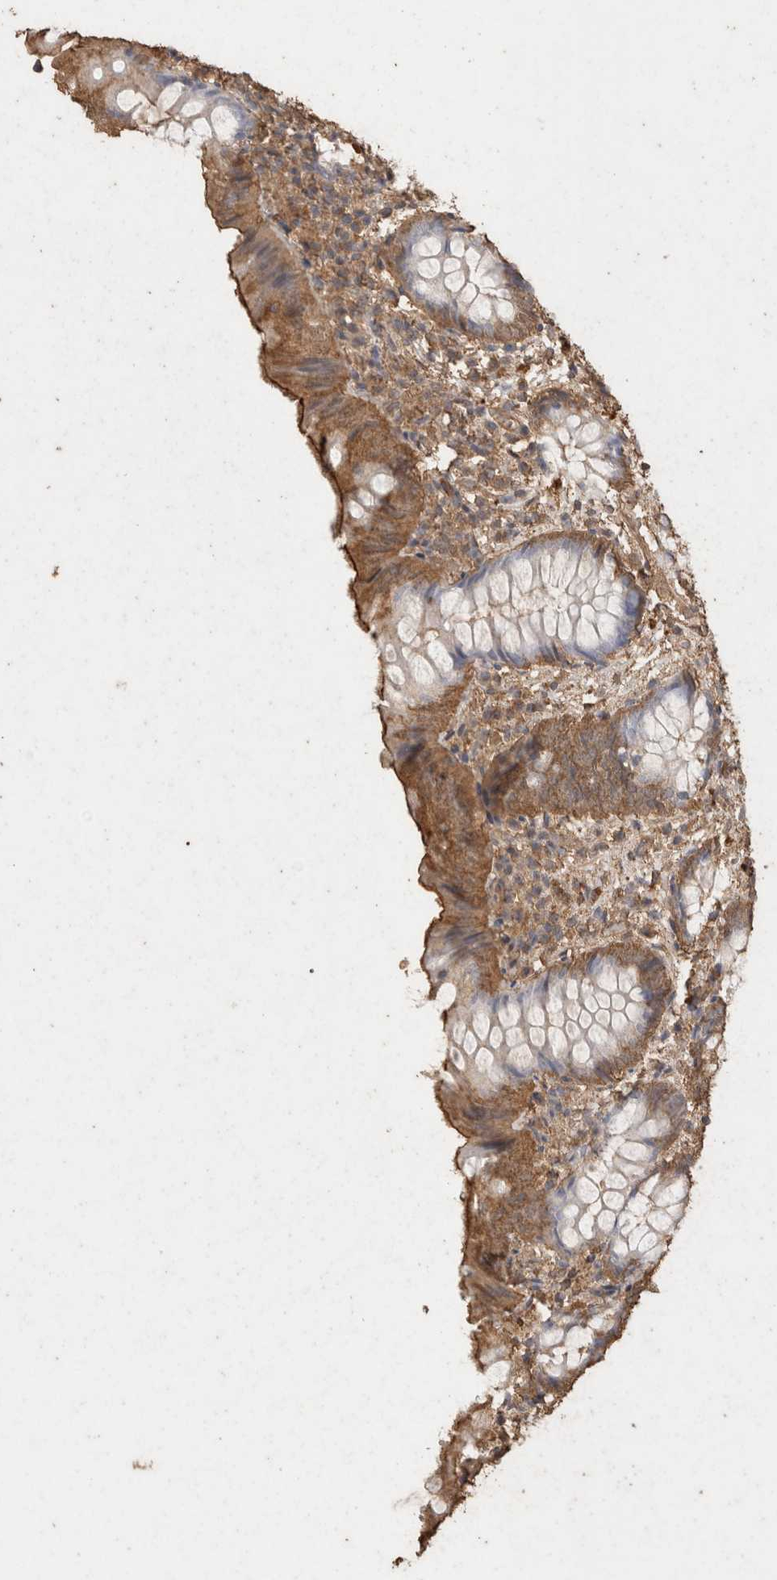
{"staining": {"intensity": "moderate", "quantity": ">75%", "location": "cytoplasmic/membranous"}, "tissue": "appendix", "cell_type": "Glandular cells", "image_type": "normal", "snomed": [{"axis": "morphology", "description": "Normal tissue, NOS"}, {"axis": "topography", "description": "Appendix"}], "caption": "Immunohistochemical staining of benign human appendix shows medium levels of moderate cytoplasmic/membranous positivity in about >75% of glandular cells.", "gene": "CX3CL1", "patient": {"sex": "male", "age": 8}}